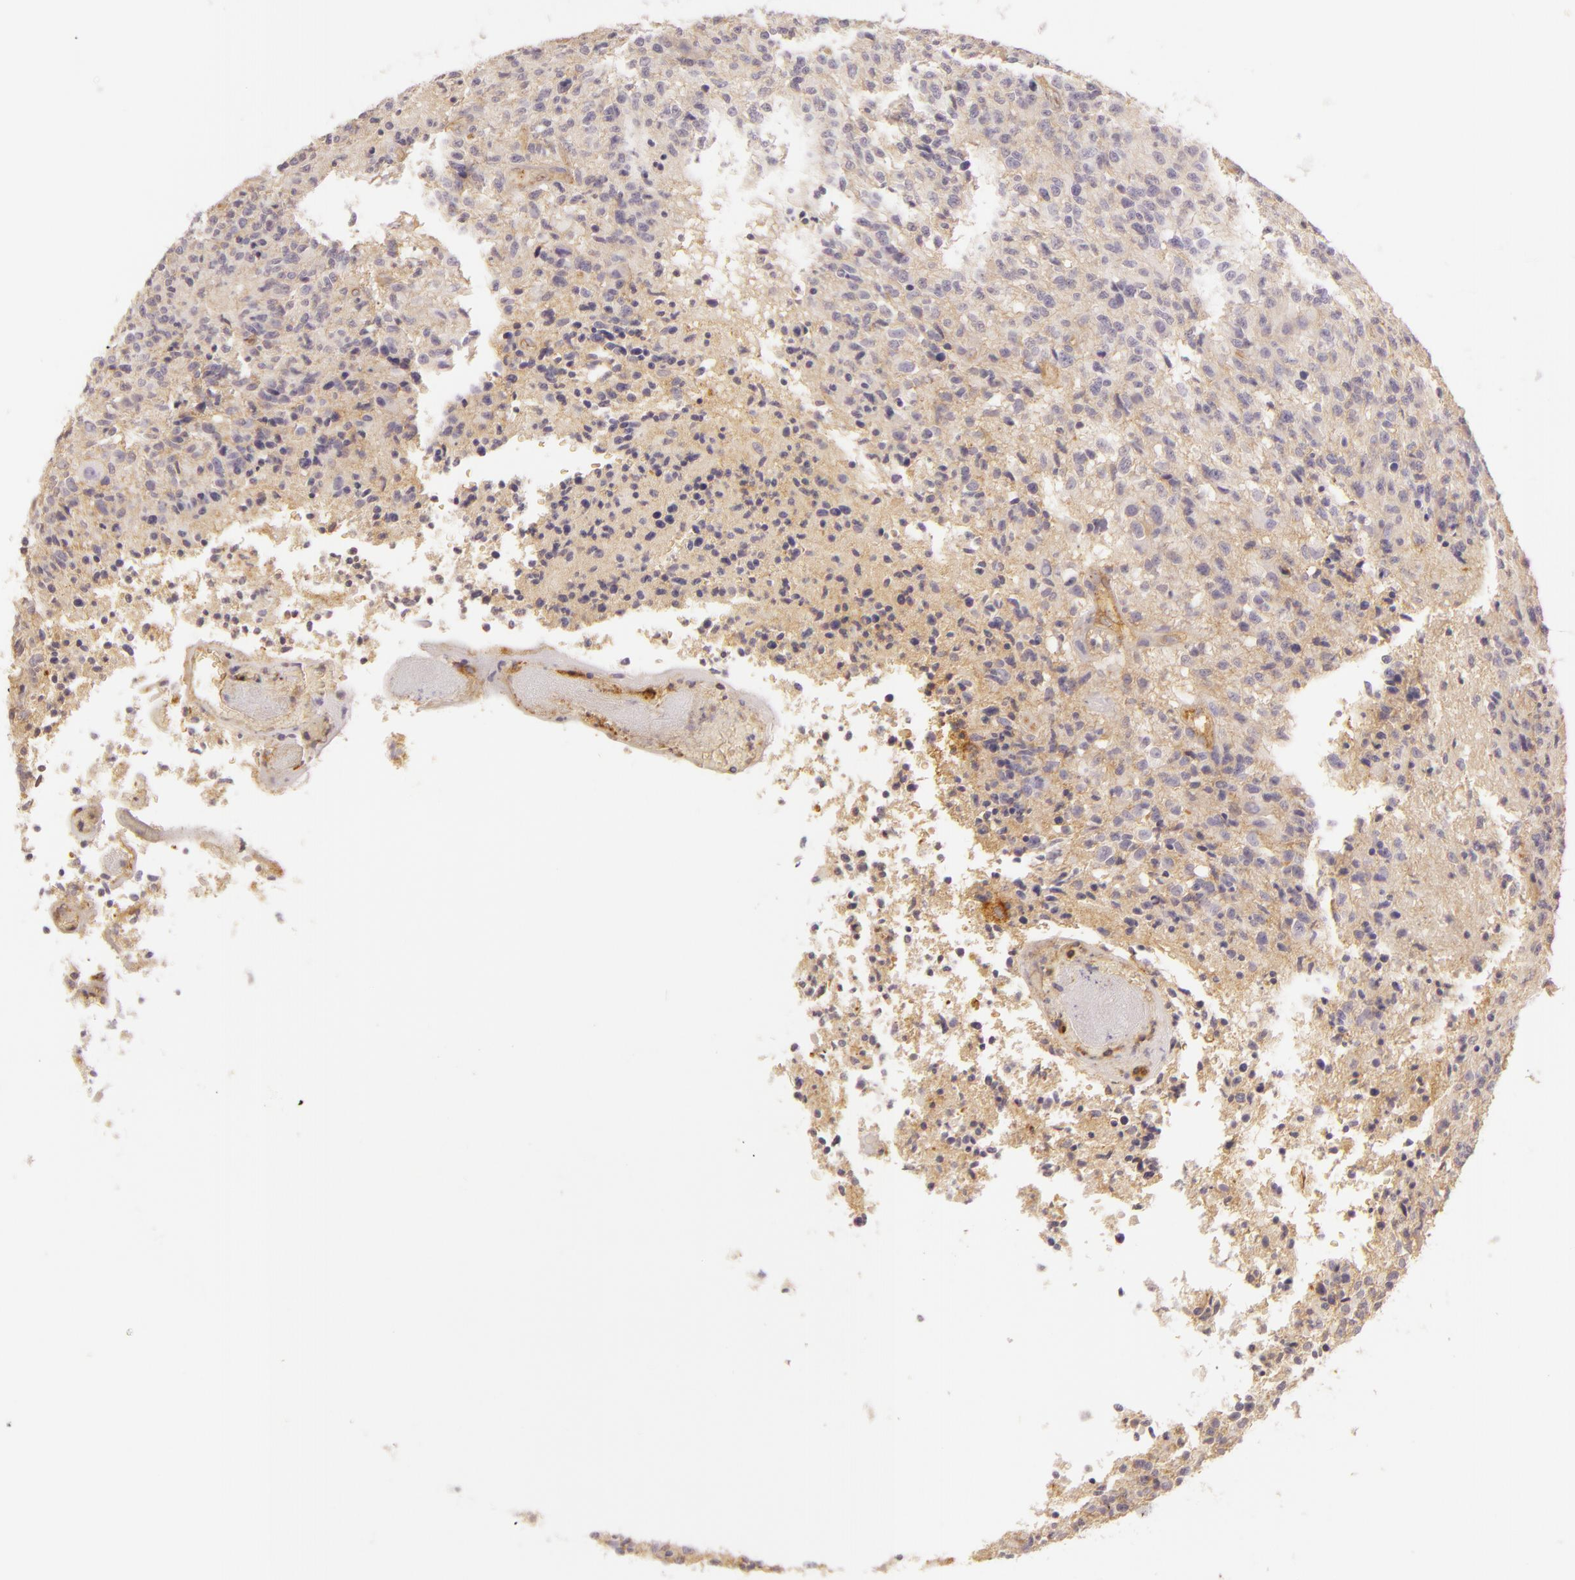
{"staining": {"intensity": "weak", "quantity": "<25%", "location": "cytoplasmic/membranous"}, "tissue": "glioma", "cell_type": "Tumor cells", "image_type": "cancer", "snomed": [{"axis": "morphology", "description": "Glioma, malignant, High grade"}, {"axis": "topography", "description": "Brain"}], "caption": "Tumor cells show no significant expression in malignant glioma (high-grade). Nuclei are stained in blue.", "gene": "CD59", "patient": {"sex": "male", "age": 36}}